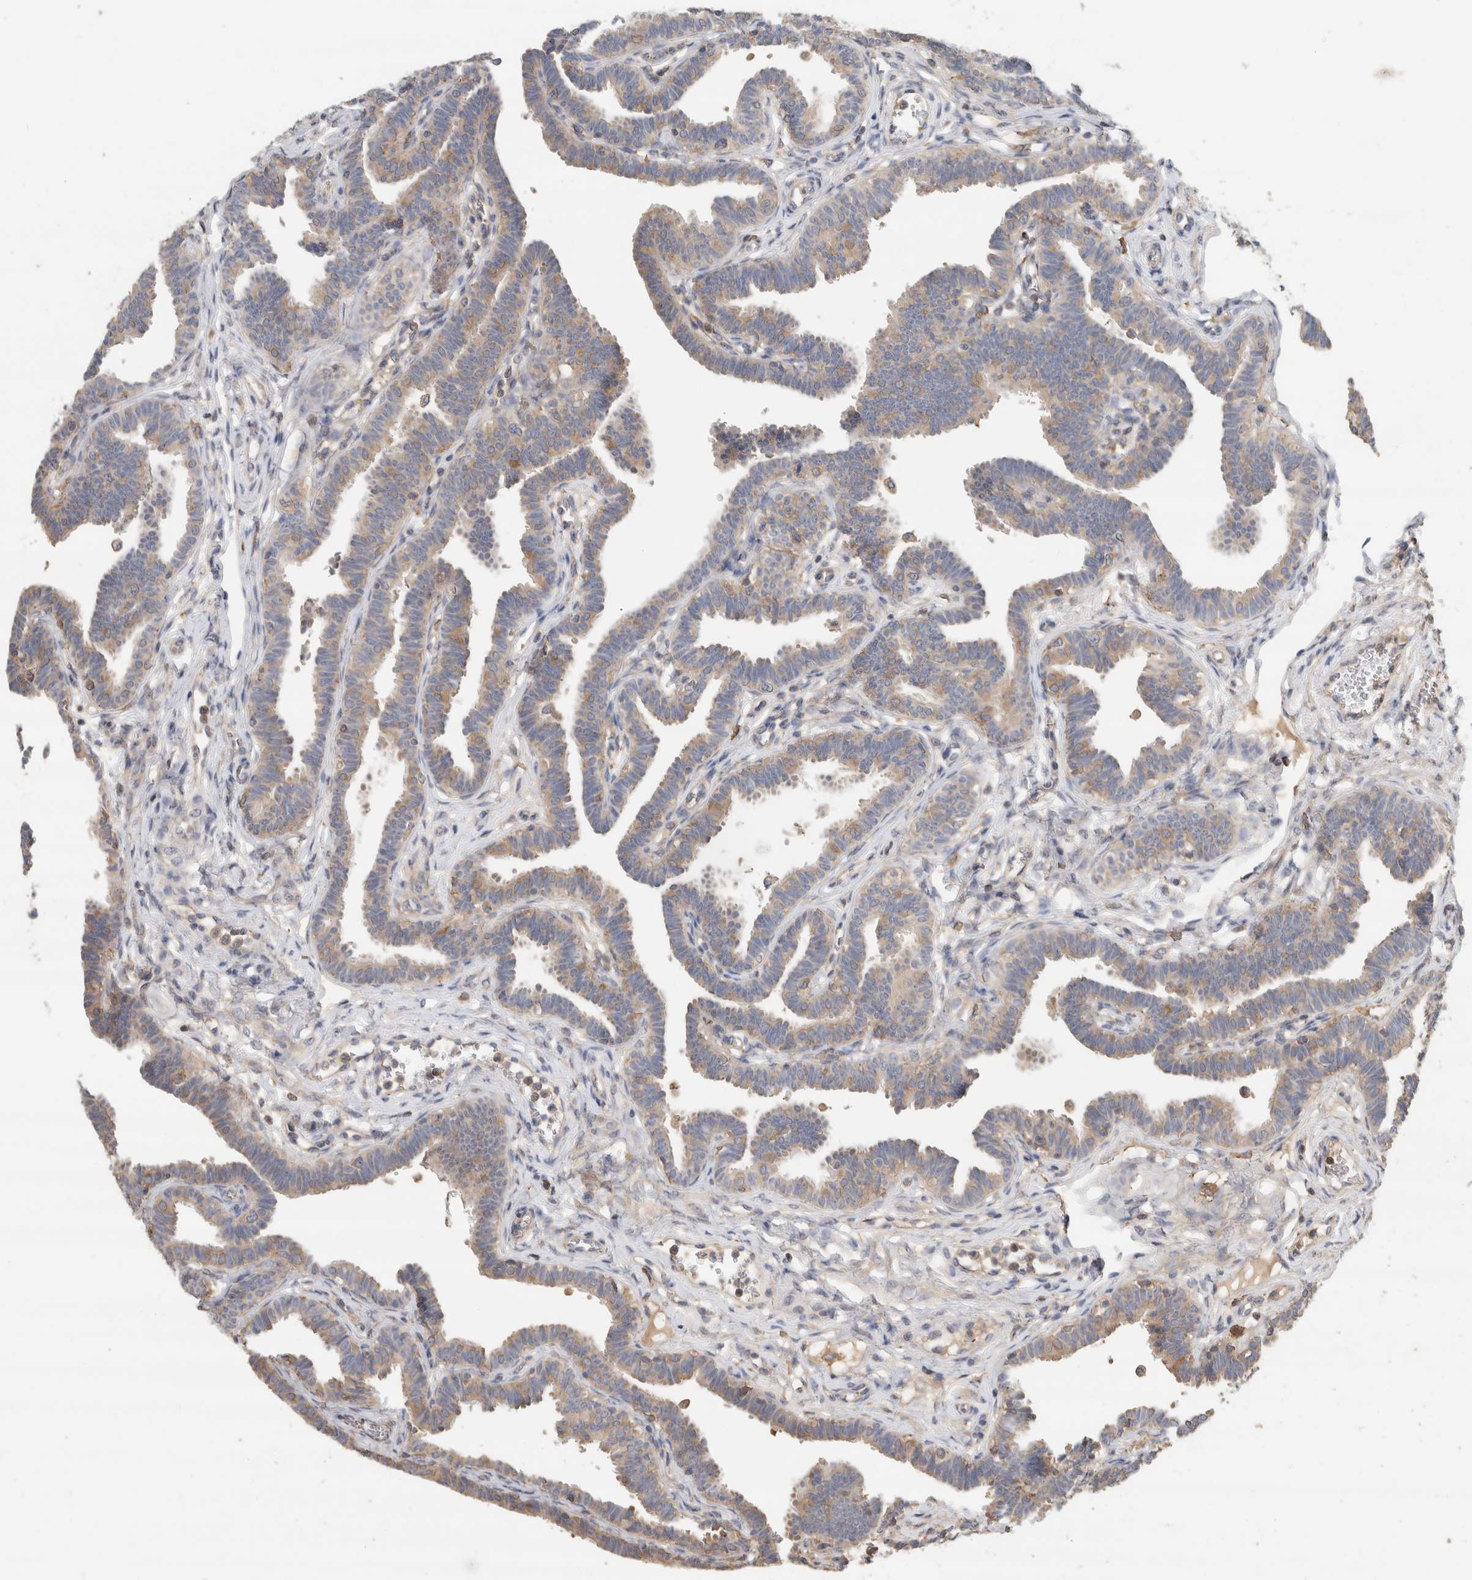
{"staining": {"intensity": "moderate", "quantity": ">75%", "location": "cytoplasmic/membranous"}, "tissue": "fallopian tube", "cell_type": "Glandular cells", "image_type": "normal", "snomed": [{"axis": "morphology", "description": "Normal tissue, NOS"}, {"axis": "topography", "description": "Fallopian tube"}, {"axis": "topography", "description": "Ovary"}], "caption": "About >75% of glandular cells in benign fallopian tube demonstrate moderate cytoplasmic/membranous protein positivity as visualized by brown immunohistochemical staining.", "gene": "EIF4G3", "patient": {"sex": "female", "age": 23}}